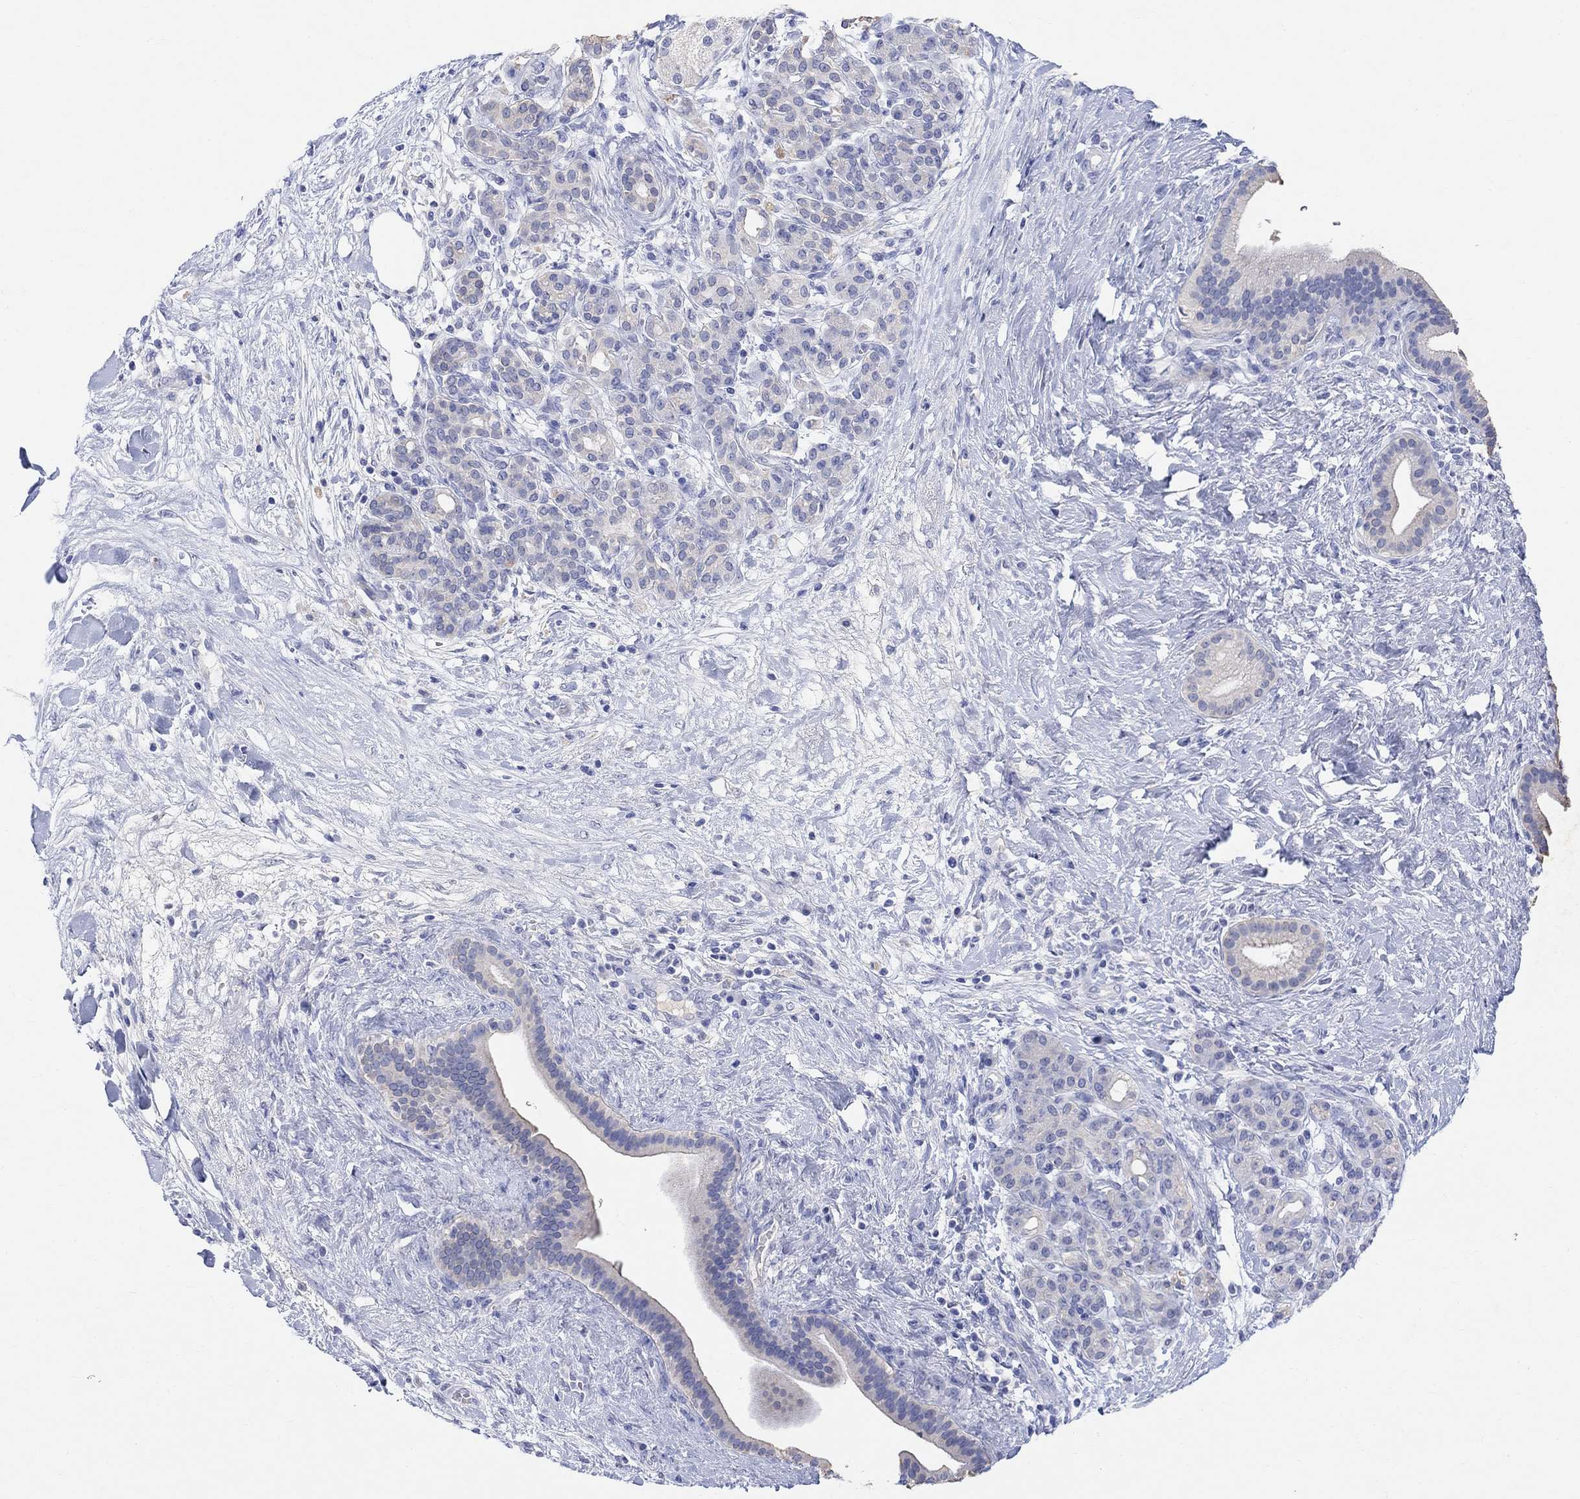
{"staining": {"intensity": "negative", "quantity": "none", "location": "none"}, "tissue": "pancreatic cancer", "cell_type": "Tumor cells", "image_type": "cancer", "snomed": [{"axis": "morphology", "description": "Adenocarcinoma, NOS"}, {"axis": "topography", "description": "Pancreas"}], "caption": "Immunohistochemistry (IHC) histopathology image of neoplastic tissue: human pancreatic adenocarcinoma stained with DAB (3,3'-diaminobenzidine) shows no significant protein staining in tumor cells. (DAB (3,3'-diaminobenzidine) immunohistochemistry, high magnification).", "gene": "TYR", "patient": {"sex": "male", "age": 44}}